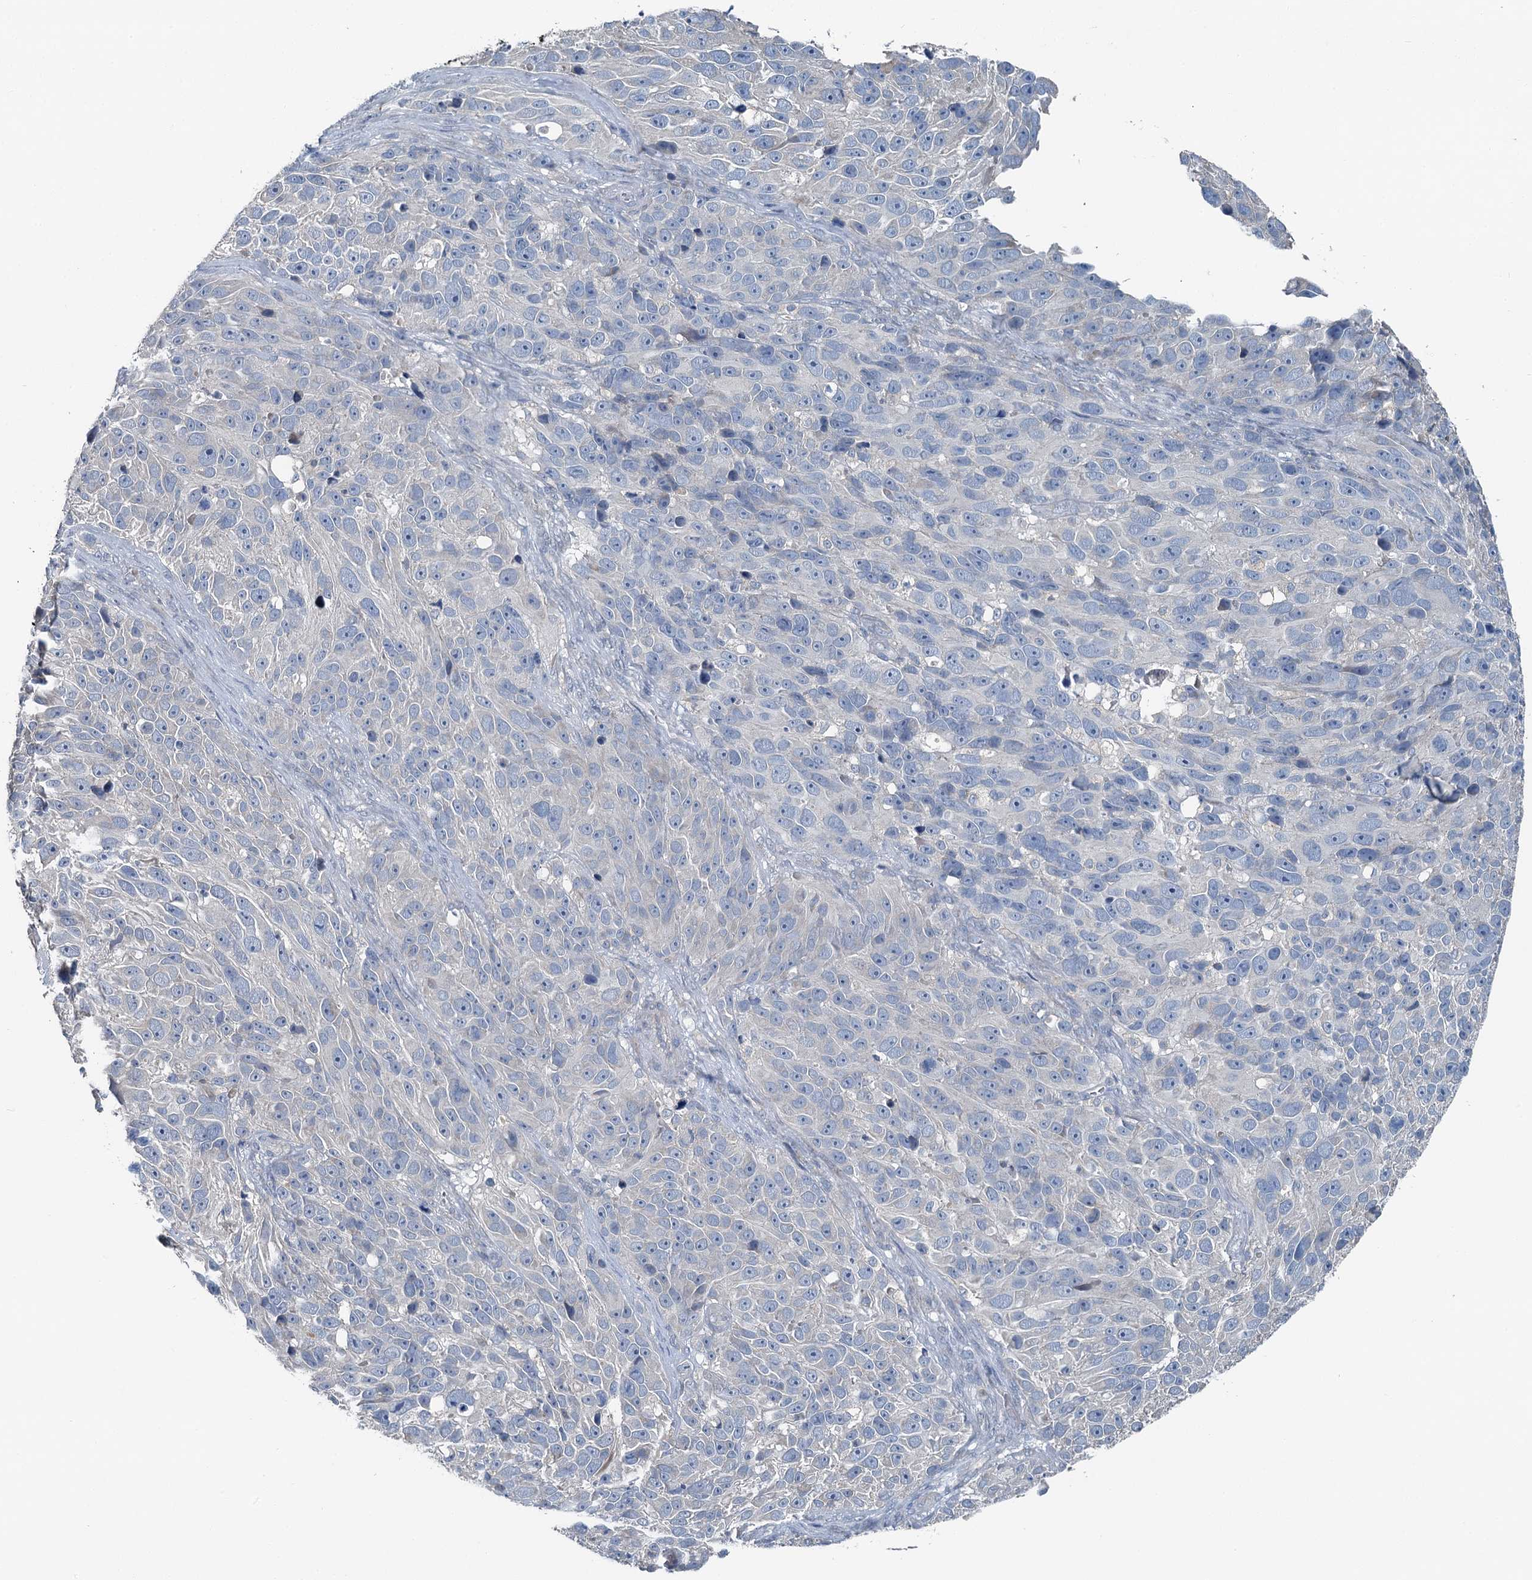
{"staining": {"intensity": "negative", "quantity": "none", "location": "none"}, "tissue": "melanoma", "cell_type": "Tumor cells", "image_type": "cancer", "snomed": [{"axis": "morphology", "description": "Malignant melanoma, NOS"}, {"axis": "topography", "description": "Skin"}], "caption": "Melanoma stained for a protein using immunohistochemistry shows no positivity tumor cells.", "gene": "C6orf120", "patient": {"sex": "male", "age": 84}}